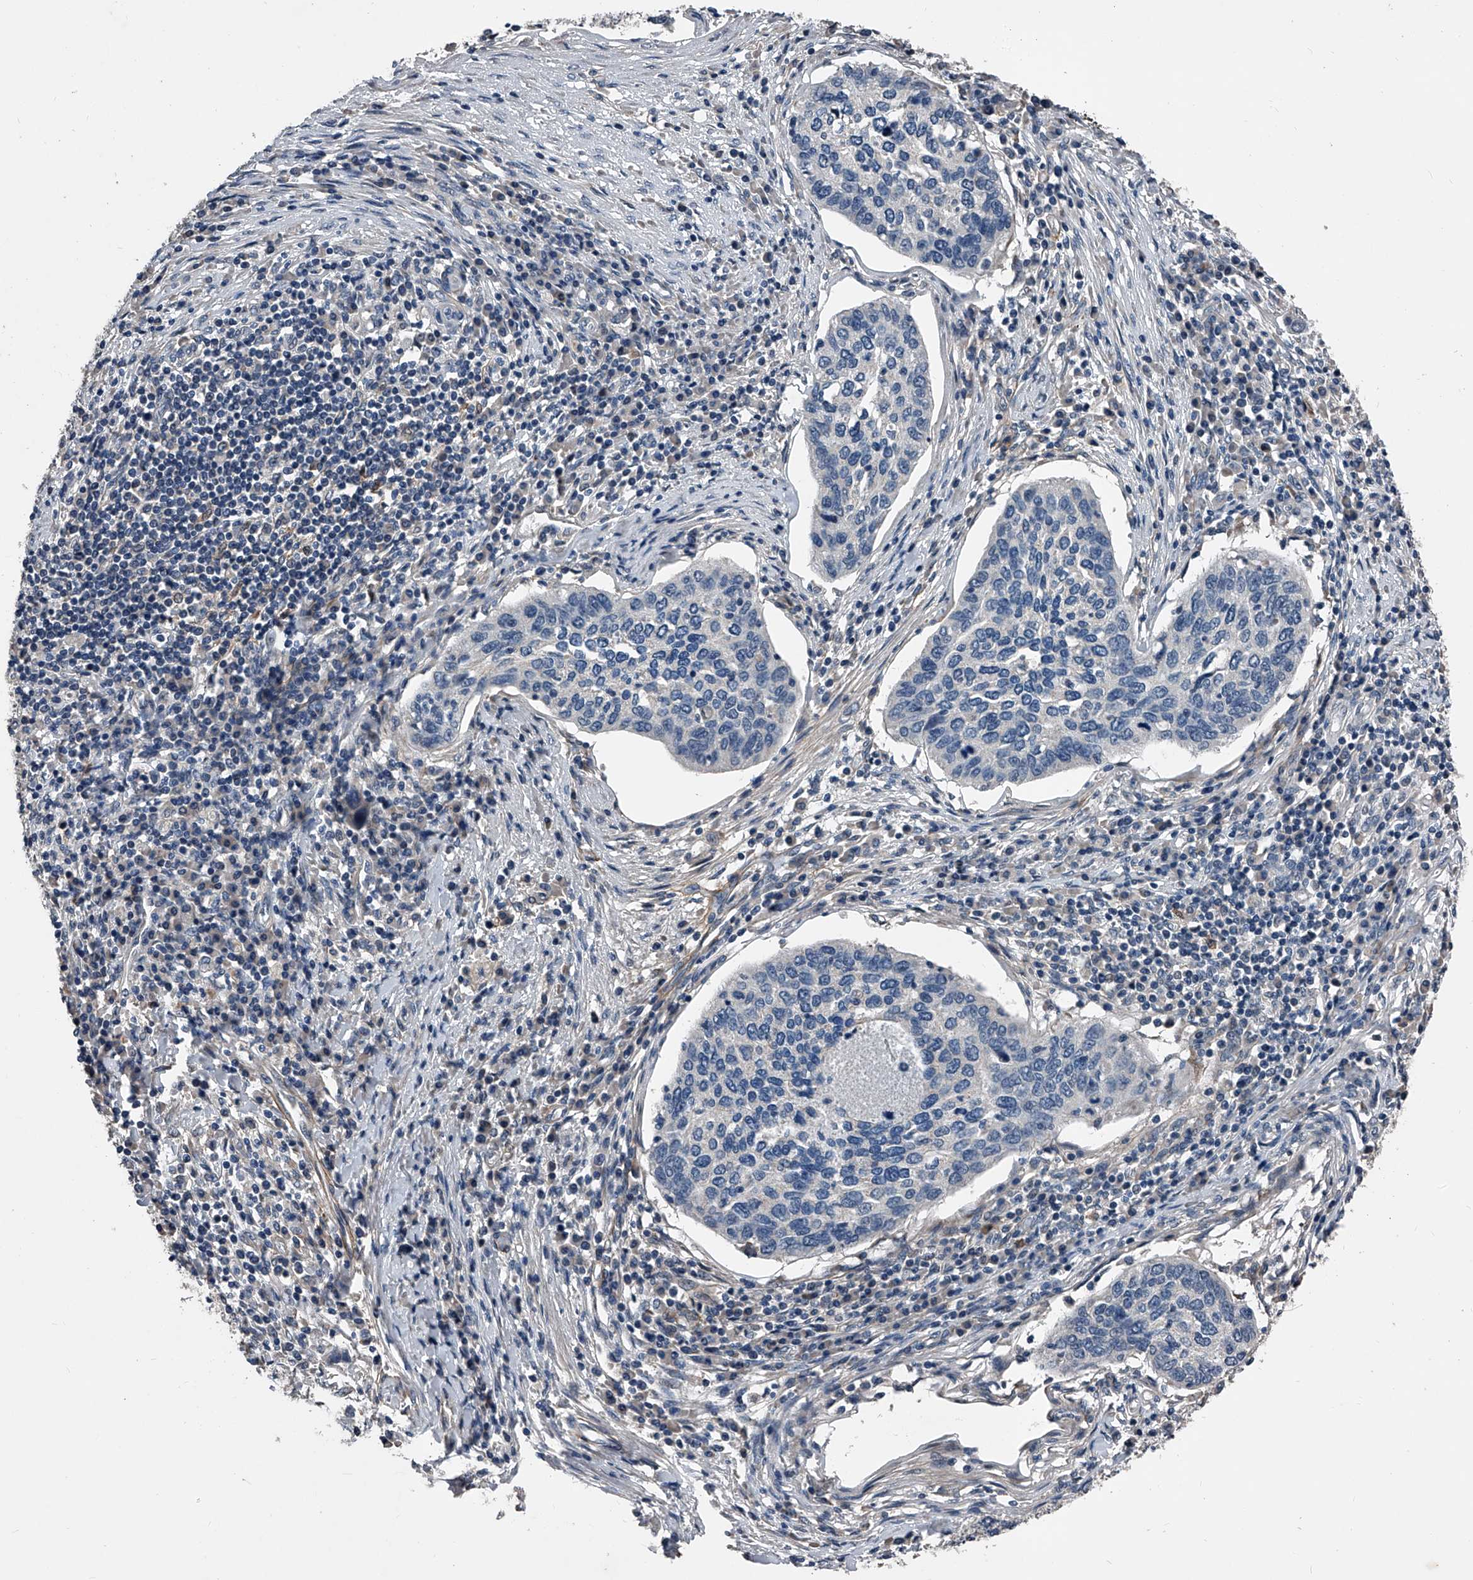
{"staining": {"intensity": "negative", "quantity": "none", "location": "none"}, "tissue": "cervical cancer", "cell_type": "Tumor cells", "image_type": "cancer", "snomed": [{"axis": "morphology", "description": "Squamous cell carcinoma, NOS"}, {"axis": "topography", "description": "Cervix"}], "caption": "IHC image of neoplastic tissue: human cervical squamous cell carcinoma stained with DAB displays no significant protein expression in tumor cells.", "gene": "PHACTR1", "patient": {"sex": "female", "age": 38}}